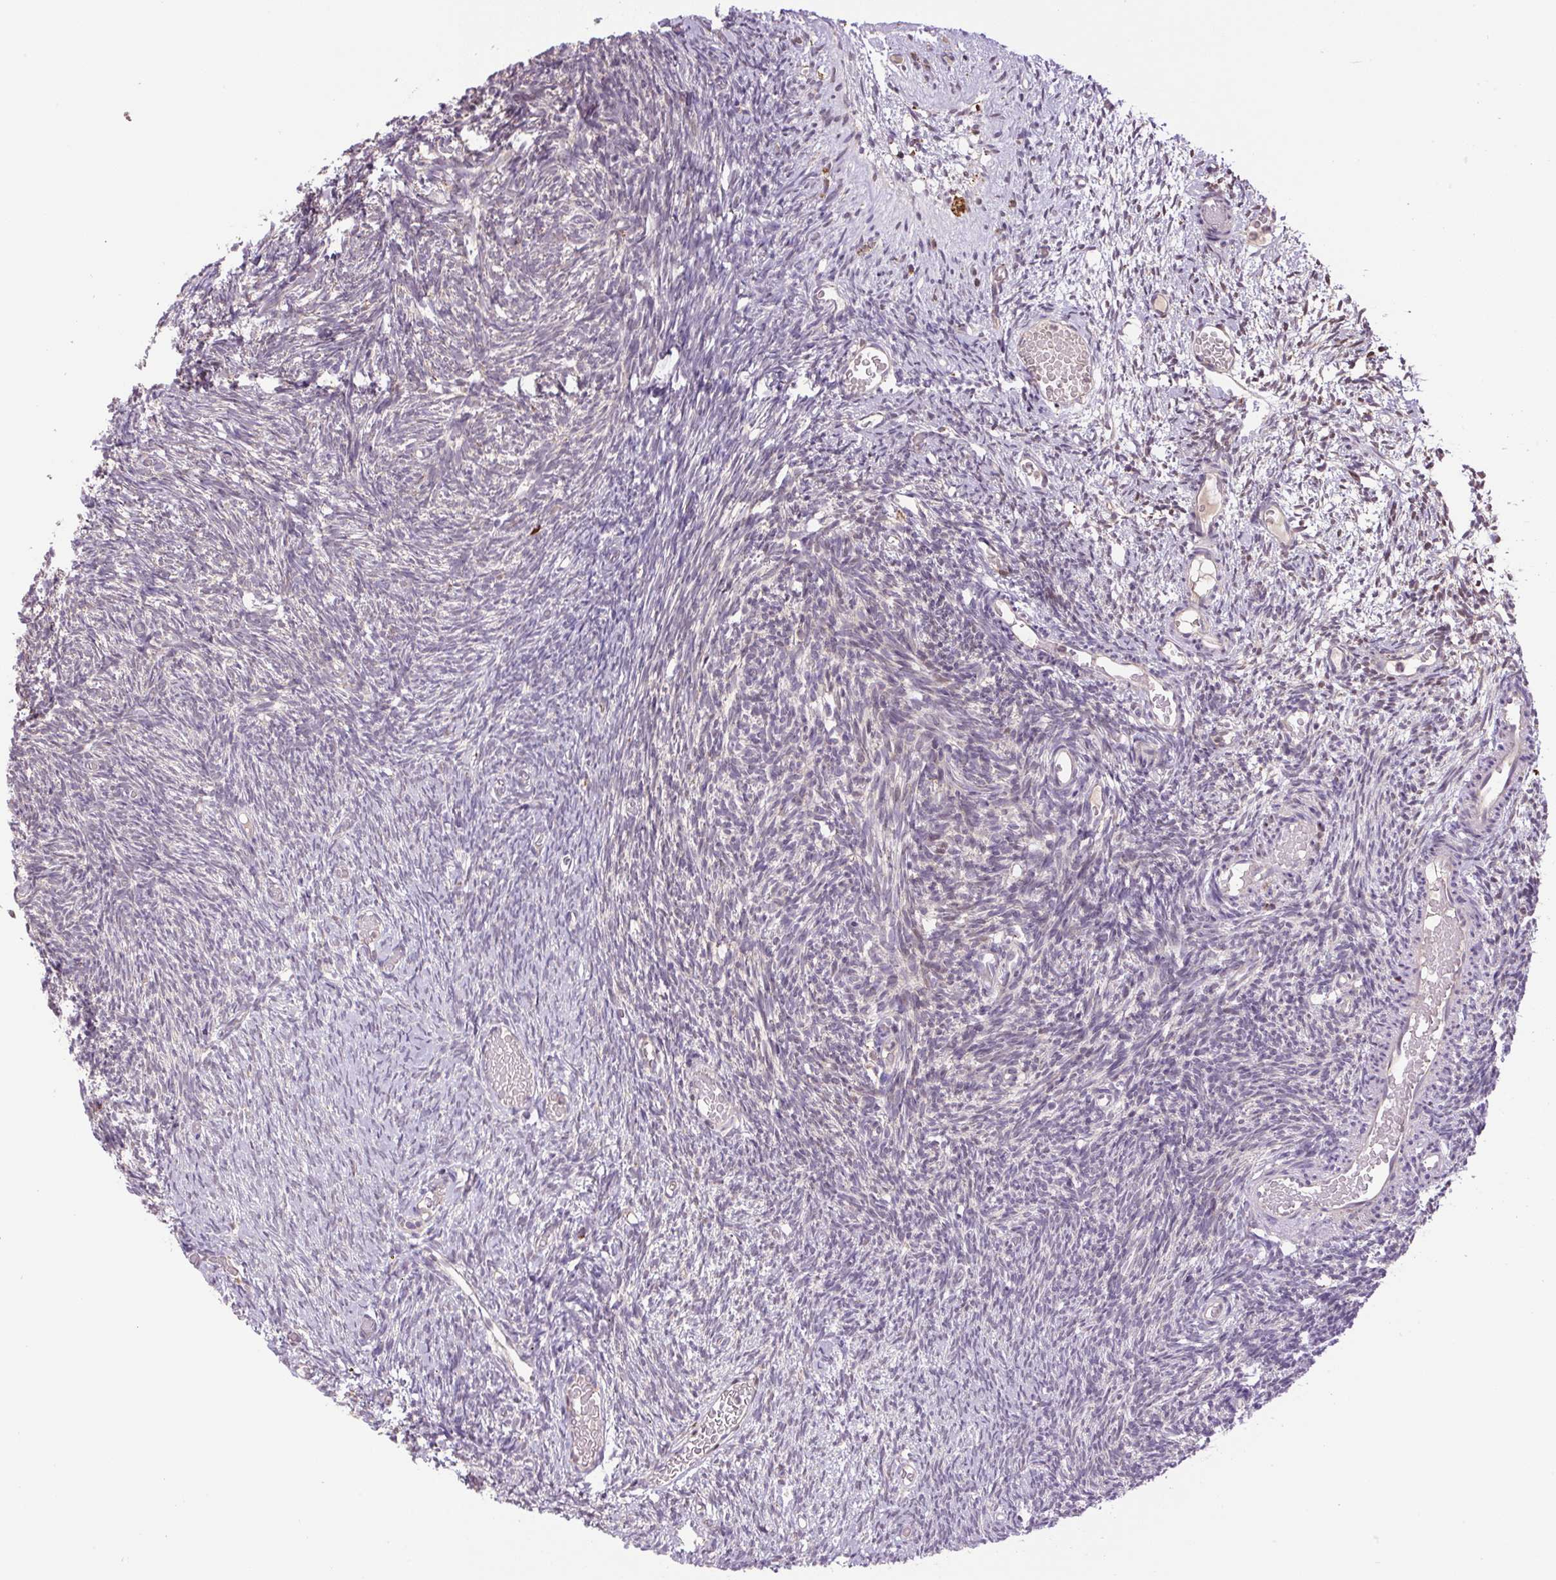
{"staining": {"intensity": "negative", "quantity": "none", "location": "none"}, "tissue": "ovary", "cell_type": "Ovarian stroma cells", "image_type": "normal", "snomed": [{"axis": "morphology", "description": "Normal tissue, NOS"}, {"axis": "topography", "description": "Ovary"}], "caption": "High power microscopy image of an IHC histopathology image of unremarkable ovary, revealing no significant staining in ovarian stroma cells.", "gene": "SGF29", "patient": {"sex": "female", "age": 39}}